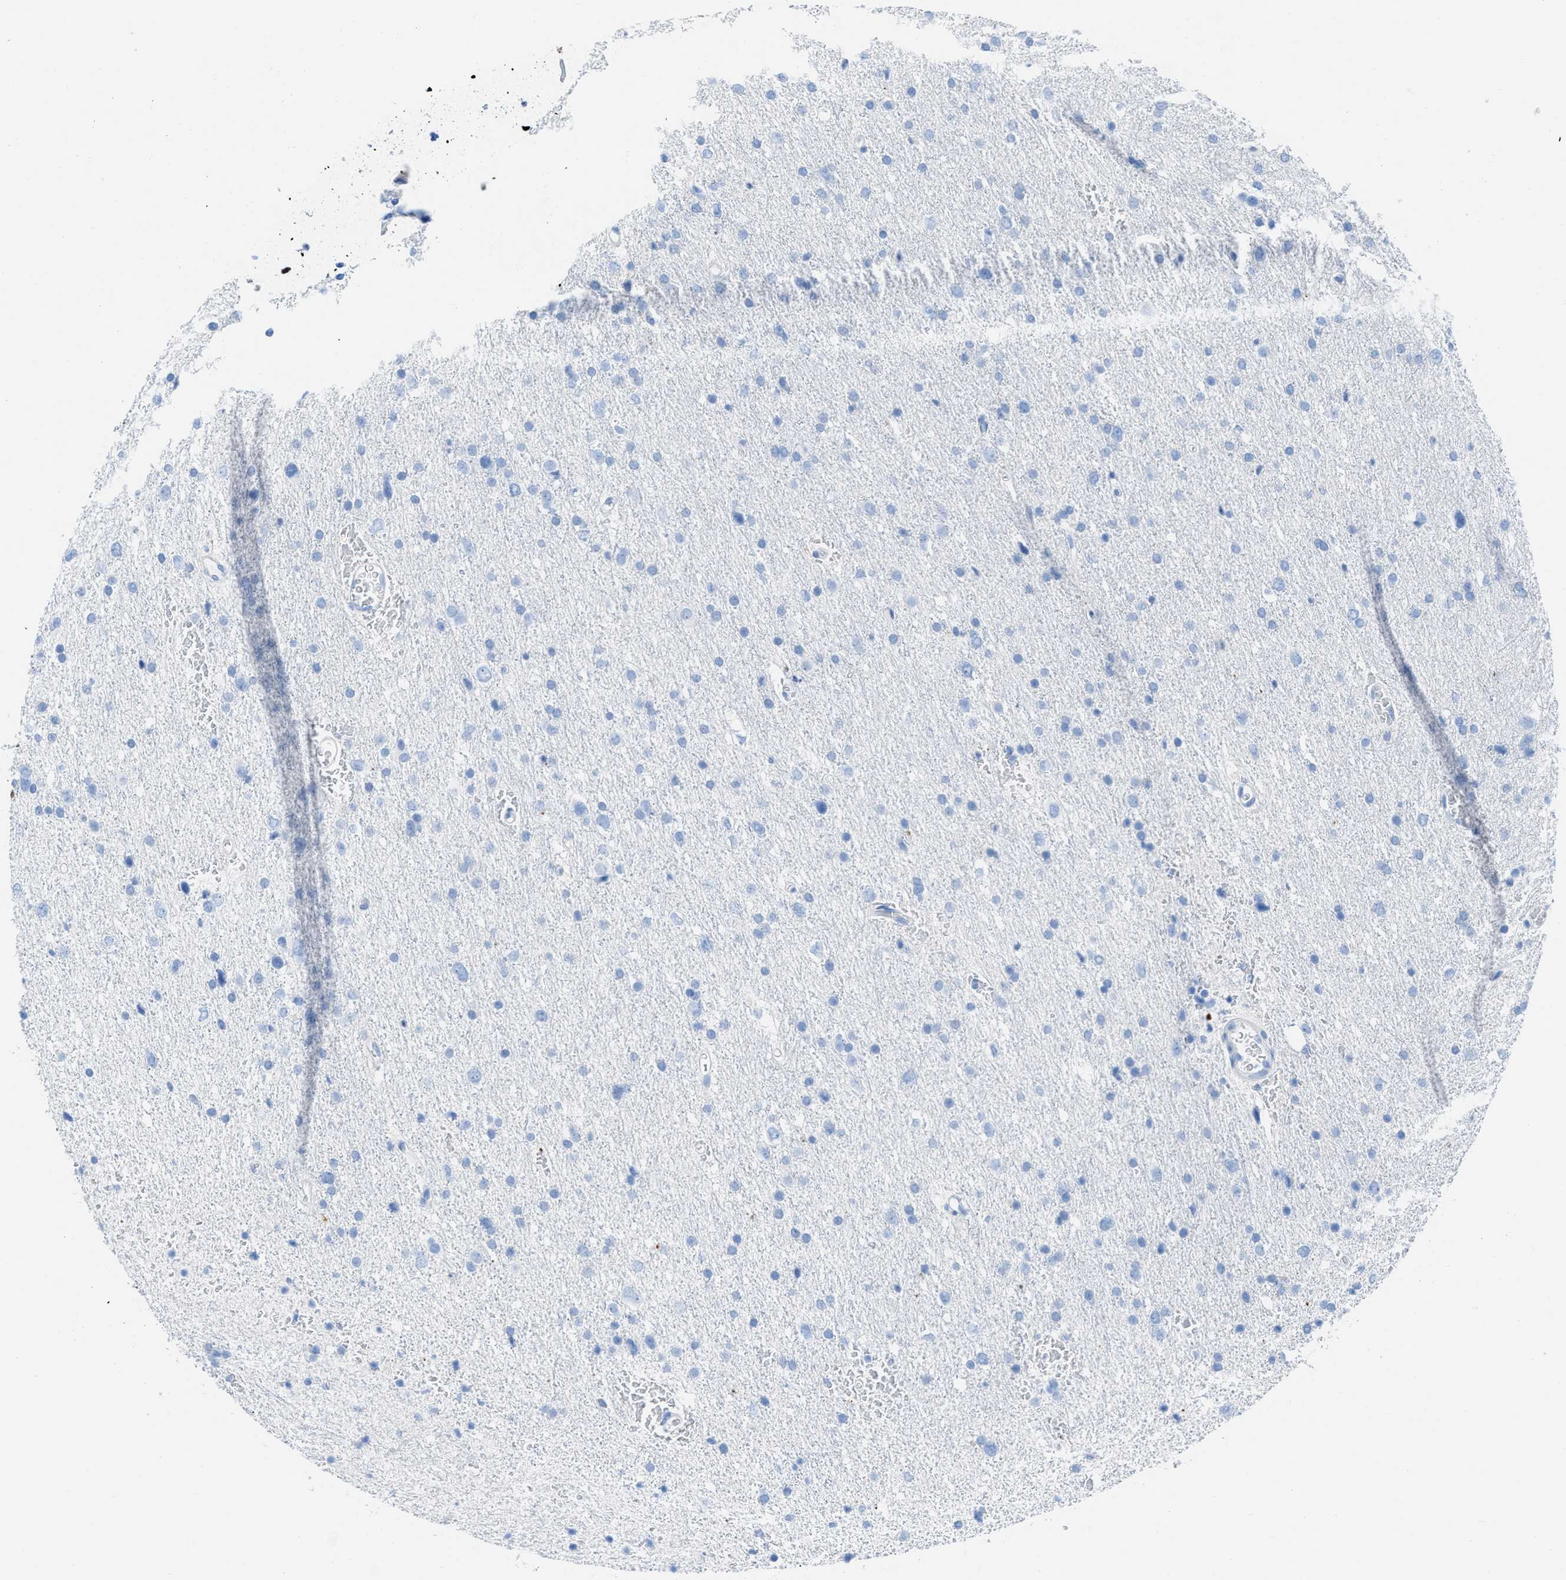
{"staining": {"intensity": "negative", "quantity": "none", "location": "none"}, "tissue": "glioma", "cell_type": "Tumor cells", "image_type": "cancer", "snomed": [{"axis": "morphology", "description": "Glioma, malignant, Low grade"}, {"axis": "topography", "description": "Brain"}], "caption": "Immunohistochemistry (IHC) histopathology image of neoplastic tissue: human malignant low-grade glioma stained with DAB shows no significant protein staining in tumor cells.", "gene": "TCL1A", "patient": {"sex": "female", "age": 37}}